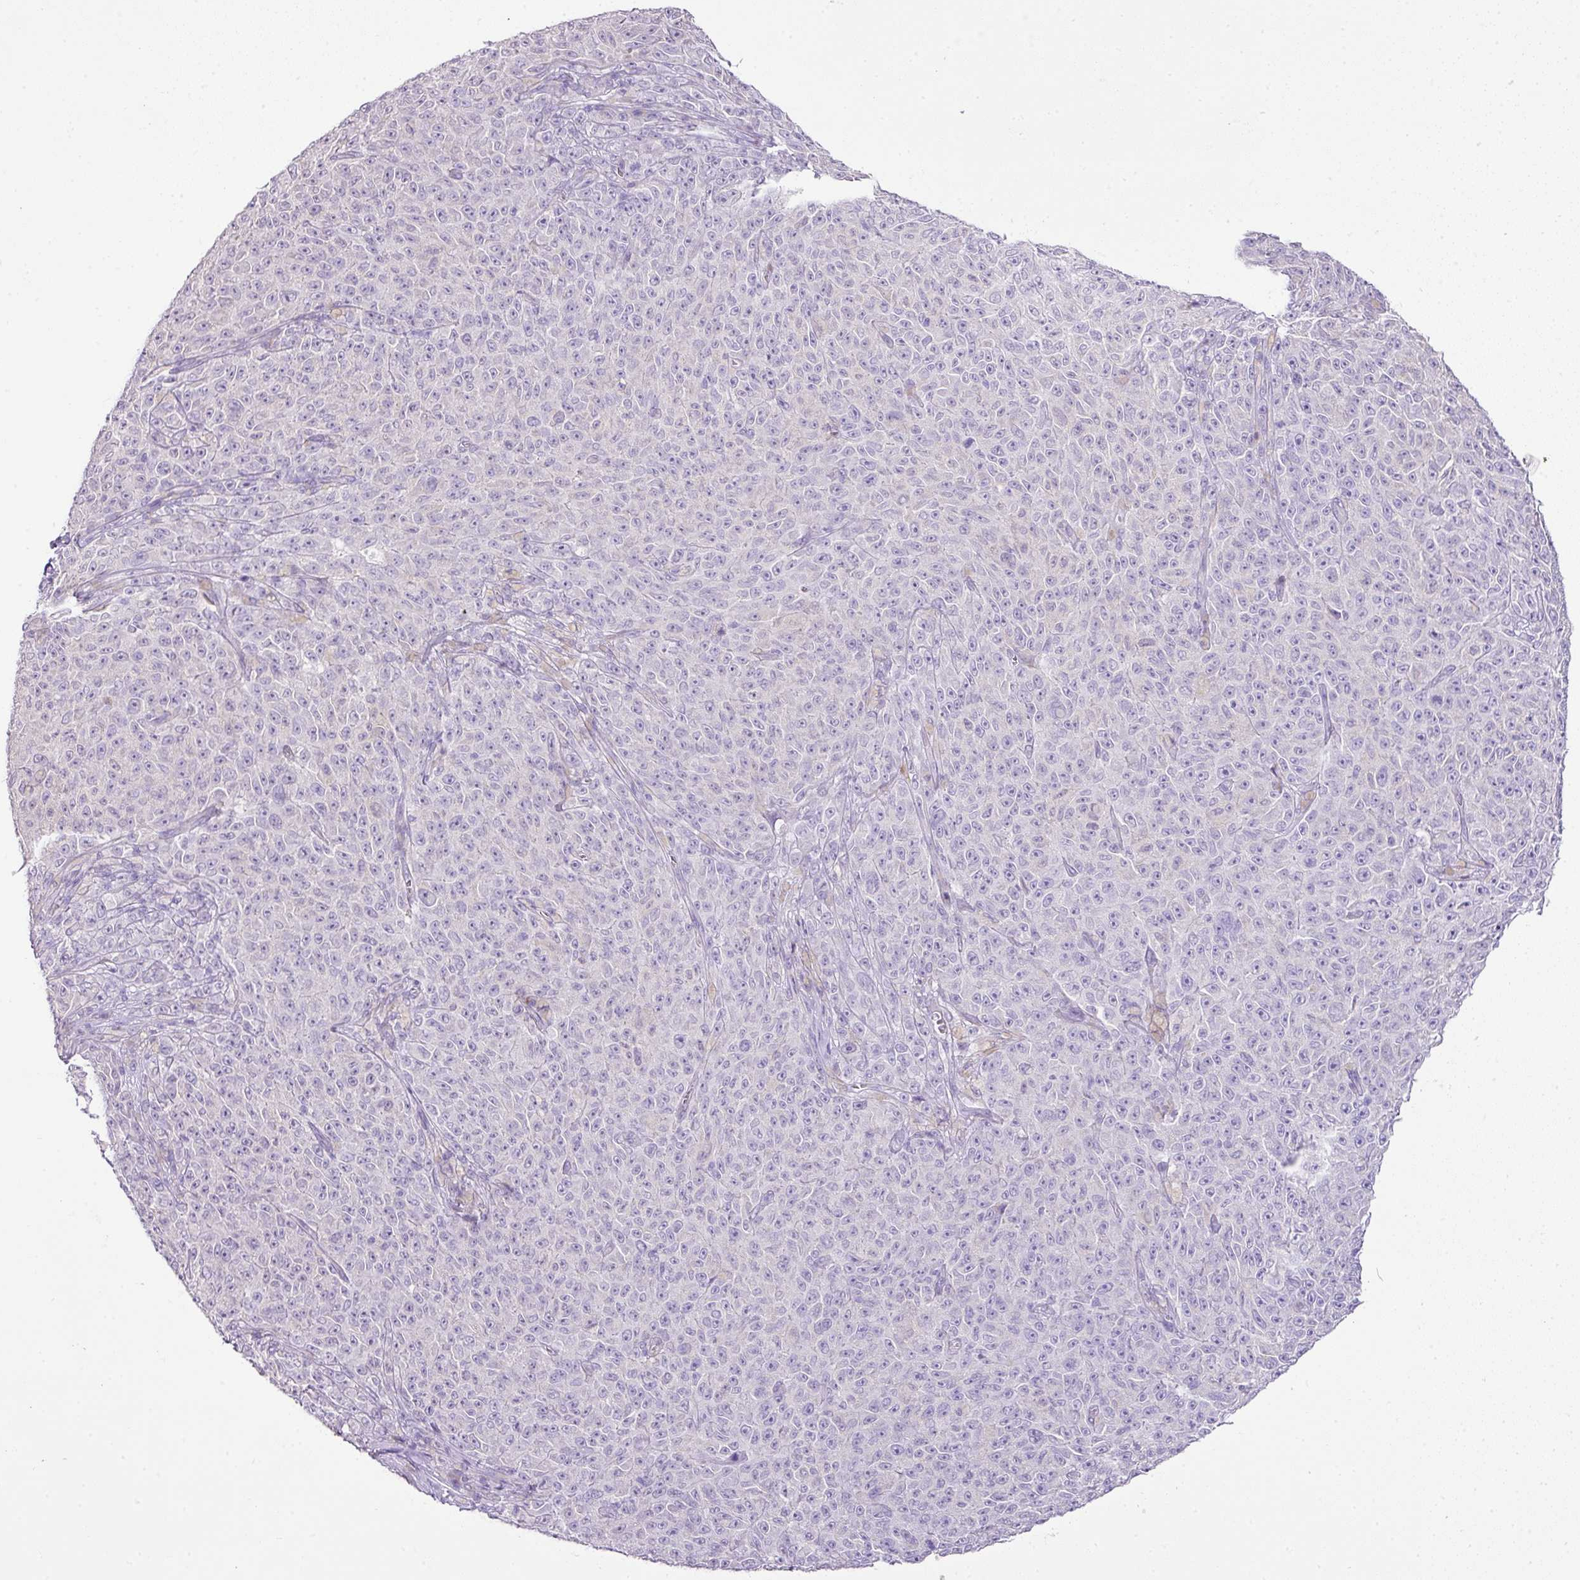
{"staining": {"intensity": "negative", "quantity": "none", "location": "none"}, "tissue": "melanoma", "cell_type": "Tumor cells", "image_type": "cancer", "snomed": [{"axis": "morphology", "description": "Malignant melanoma, NOS"}, {"axis": "topography", "description": "Skin"}], "caption": "Tumor cells are negative for protein expression in human melanoma.", "gene": "DIP2A", "patient": {"sex": "female", "age": 82}}